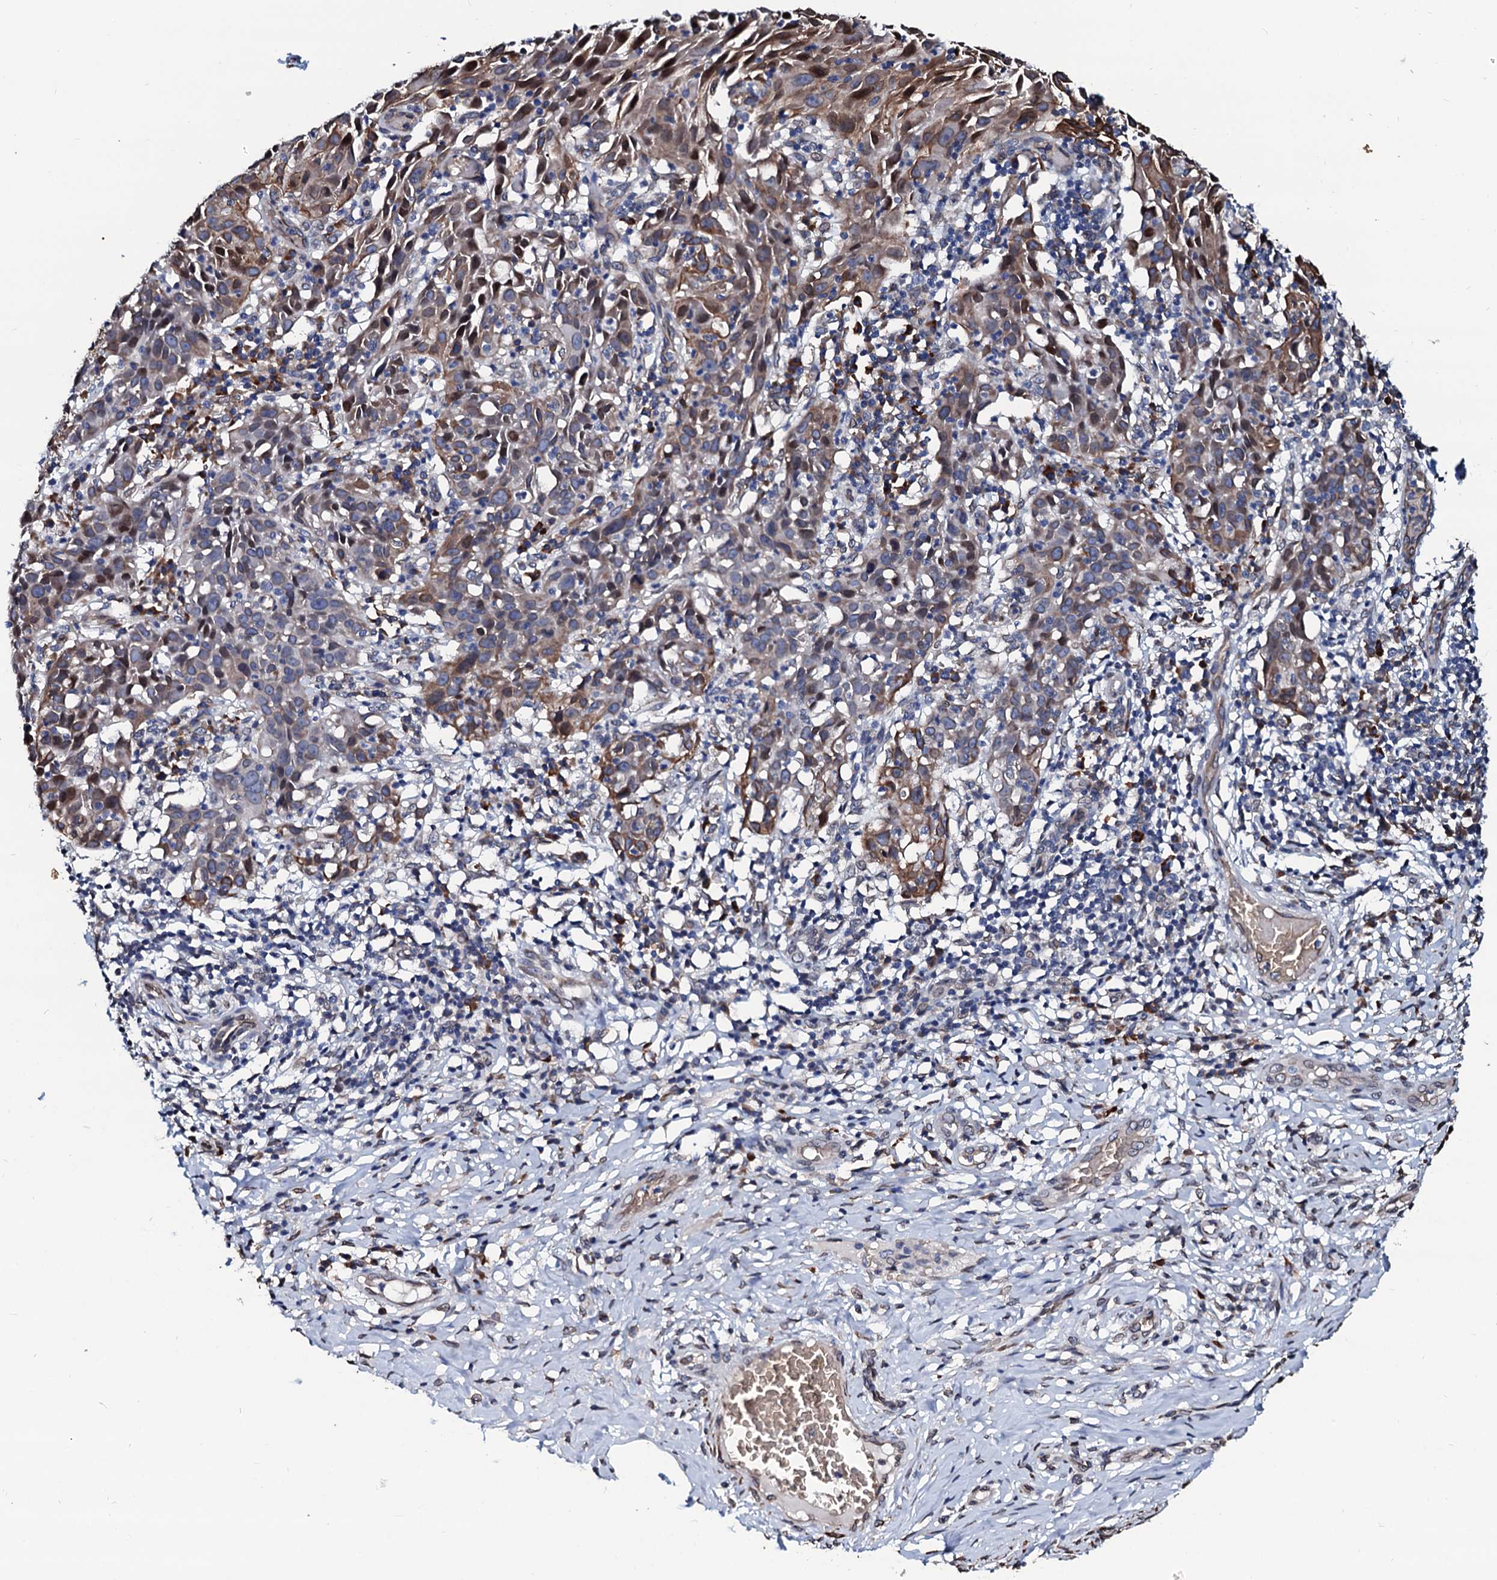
{"staining": {"intensity": "moderate", "quantity": ">75%", "location": "cytoplasmic/membranous"}, "tissue": "cervical cancer", "cell_type": "Tumor cells", "image_type": "cancer", "snomed": [{"axis": "morphology", "description": "Squamous cell carcinoma, NOS"}, {"axis": "topography", "description": "Cervix"}], "caption": "Protein expression analysis of cervical cancer exhibits moderate cytoplasmic/membranous expression in approximately >75% of tumor cells. (Brightfield microscopy of DAB IHC at high magnification).", "gene": "NRP2", "patient": {"sex": "female", "age": 50}}